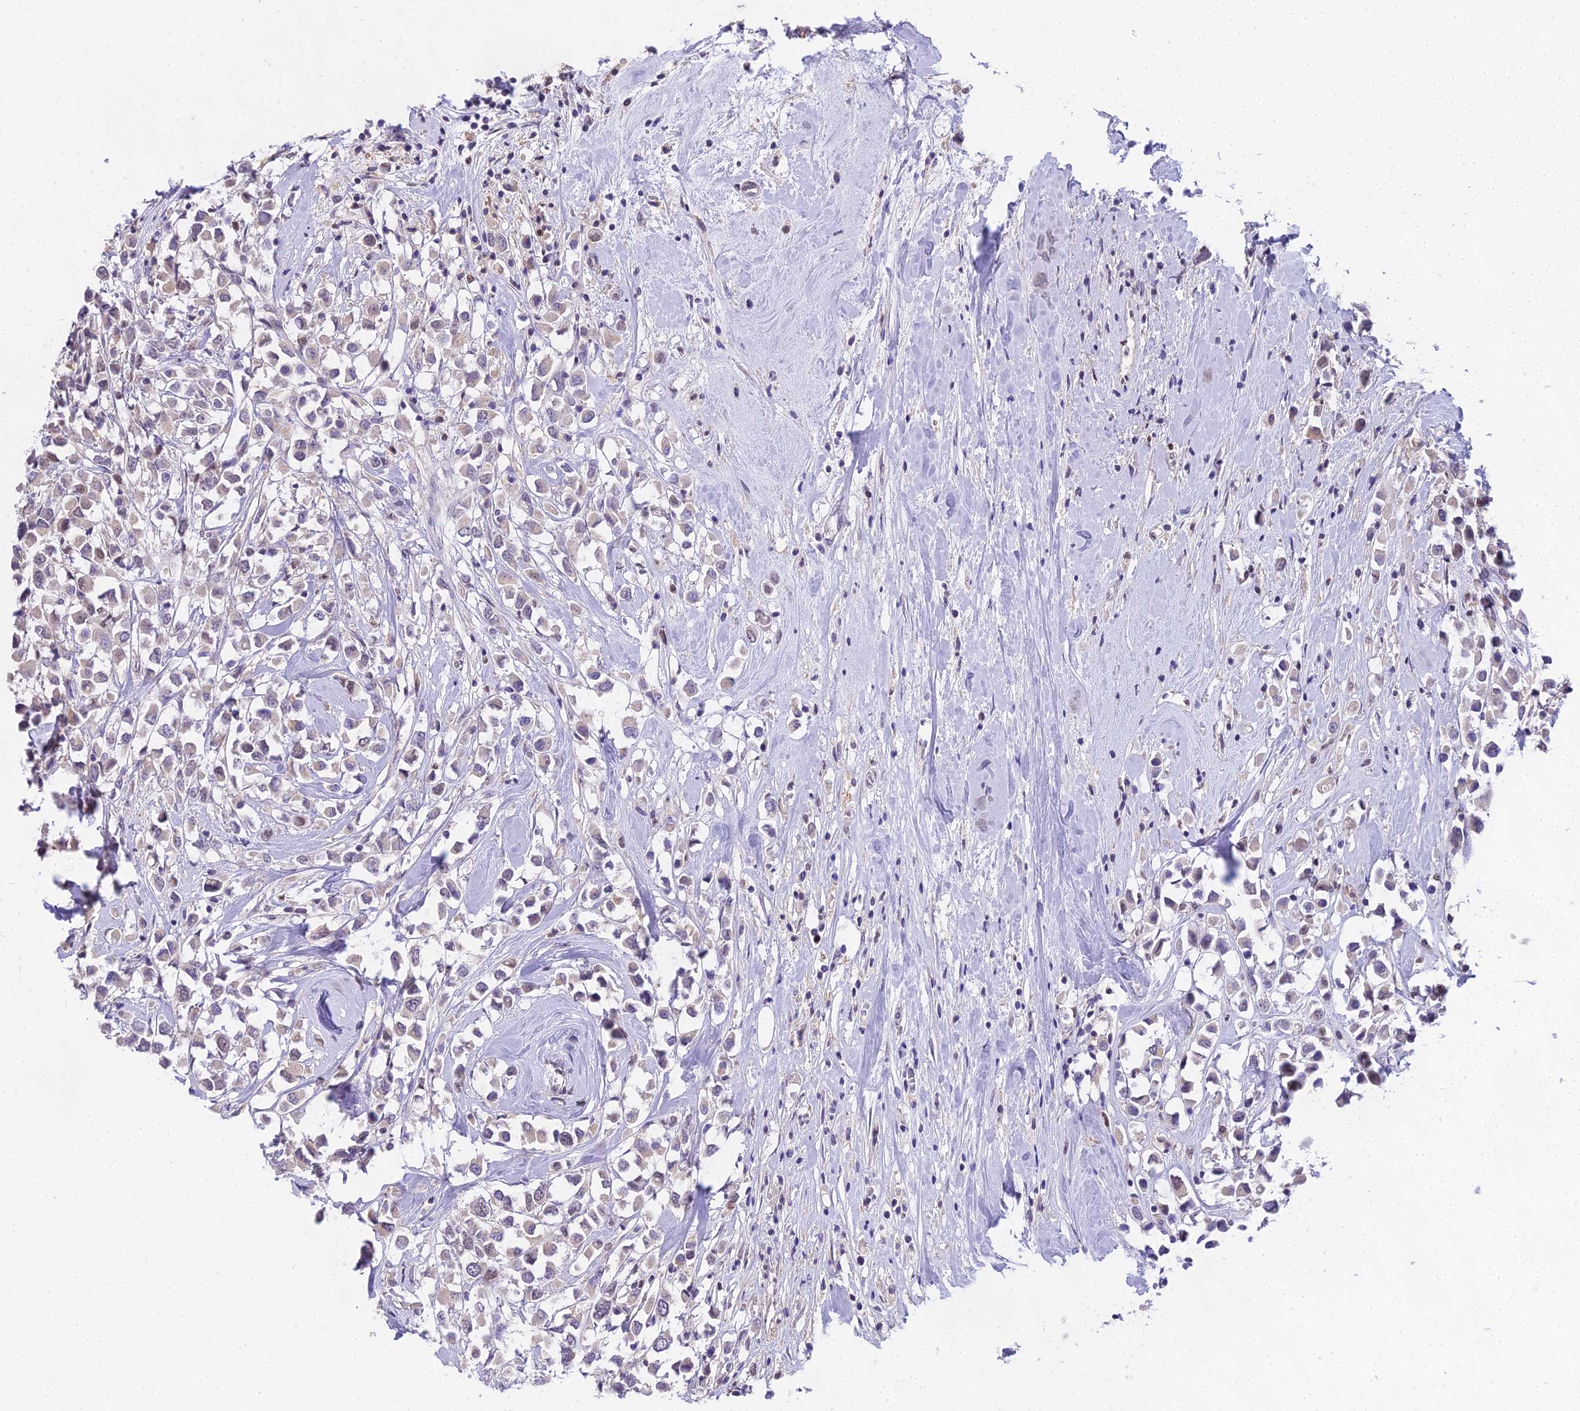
{"staining": {"intensity": "moderate", "quantity": "25%-75%", "location": "cytoplasmic/membranous,nuclear"}, "tissue": "breast cancer", "cell_type": "Tumor cells", "image_type": "cancer", "snomed": [{"axis": "morphology", "description": "Duct carcinoma"}, {"axis": "topography", "description": "Breast"}], "caption": "Tumor cells exhibit moderate cytoplasmic/membranous and nuclear positivity in approximately 25%-75% of cells in breast cancer (intraductal carcinoma).", "gene": "MAT2A", "patient": {"sex": "female", "age": 87}}